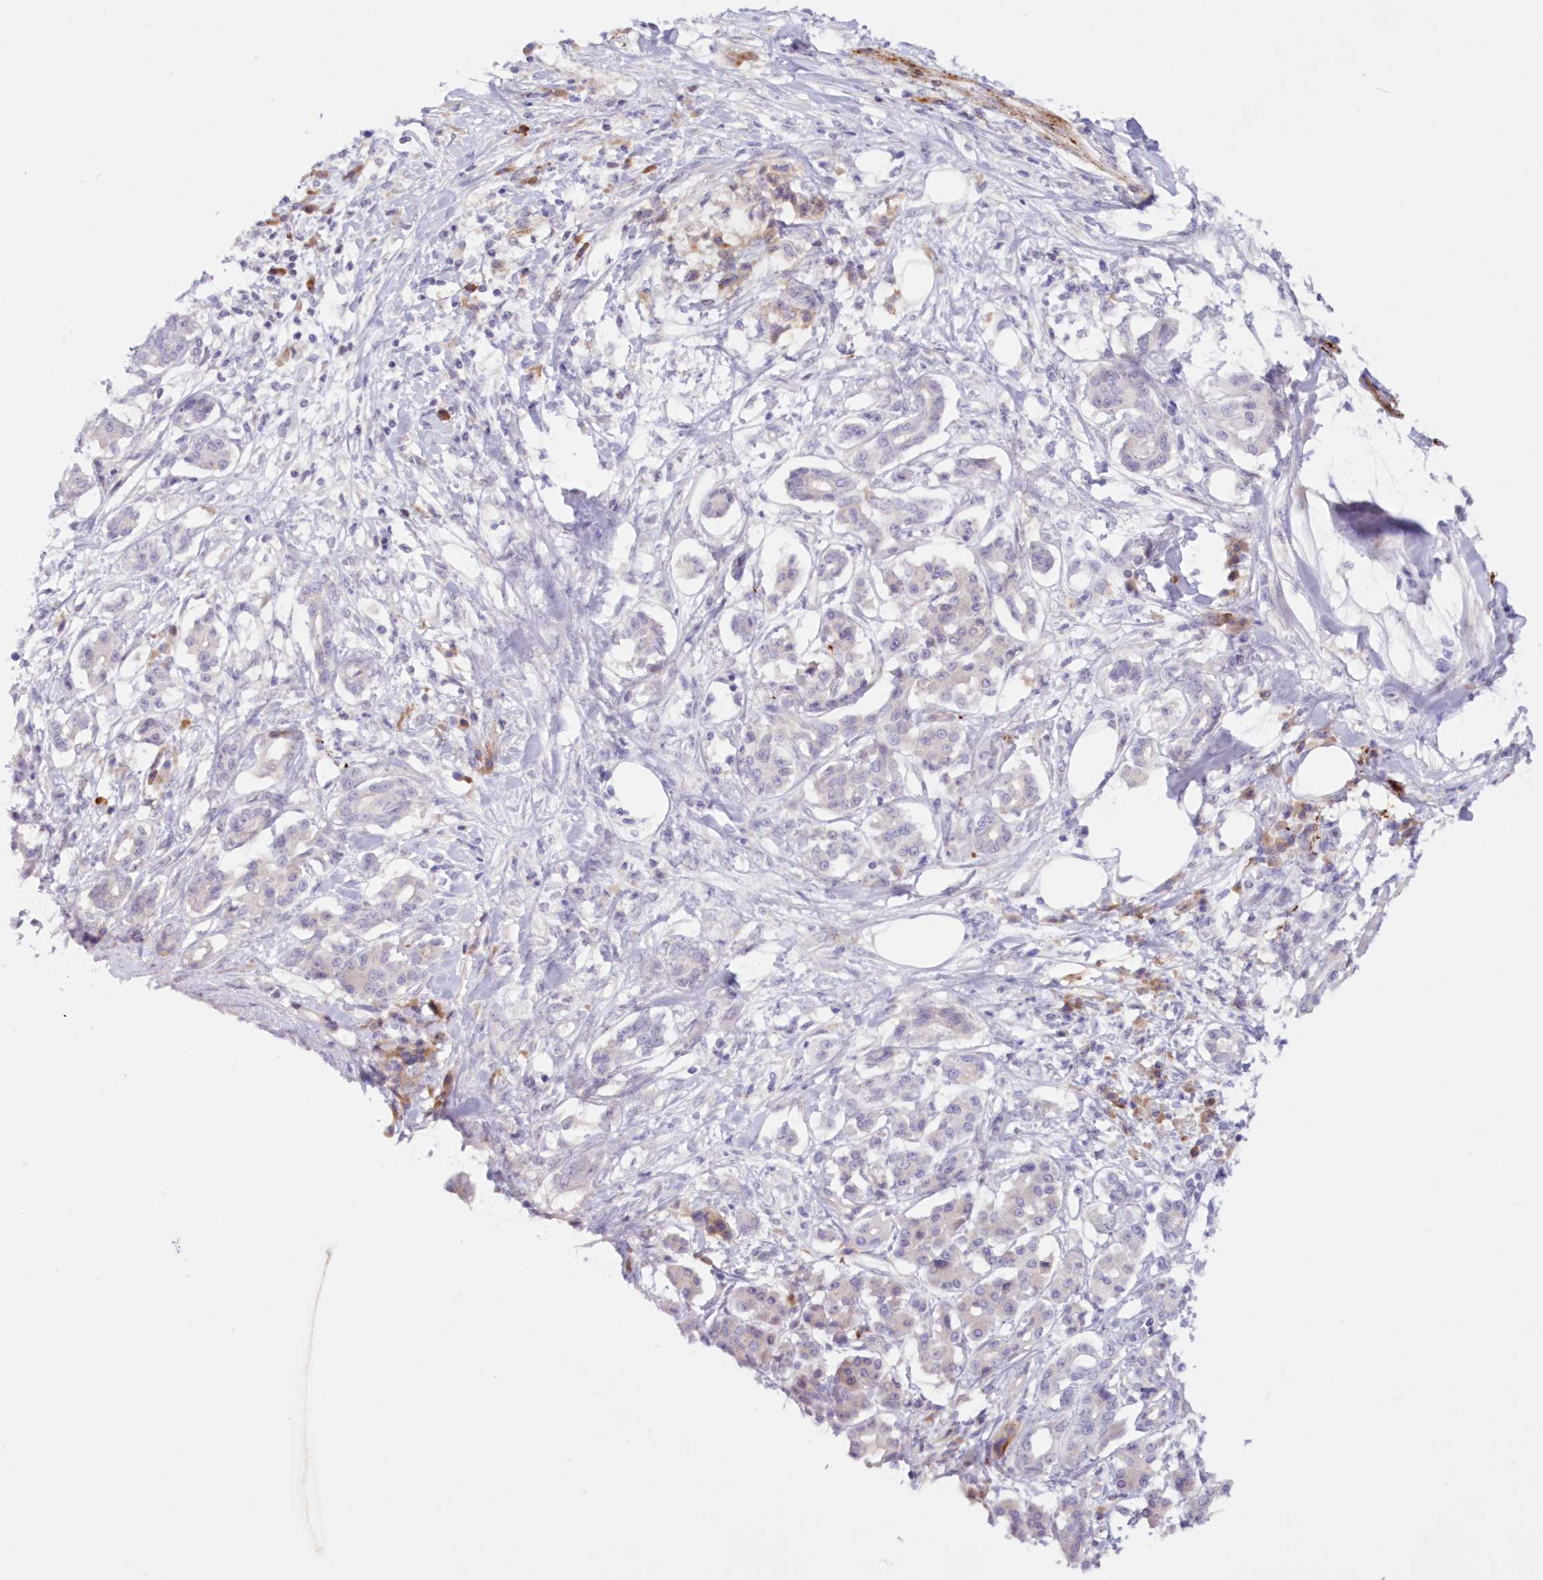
{"staining": {"intensity": "negative", "quantity": "none", "location": "none"}, "tissue": "pancreatic cancer", "cell_type": "Tumor cells", "image_type": "cancer", "snomed": [{"axis": "morphology", "description": "Adenocarcinoma, NOS"}, {"axis": "topography", "description": "Pancreas"}], "caption": "Immunohistochemical staining of human pancreatic adenocarcinoma reveals no significant expression in tumor cells.", "gene": "SNED1", "patient": {"sex": "female", "age": 56}}